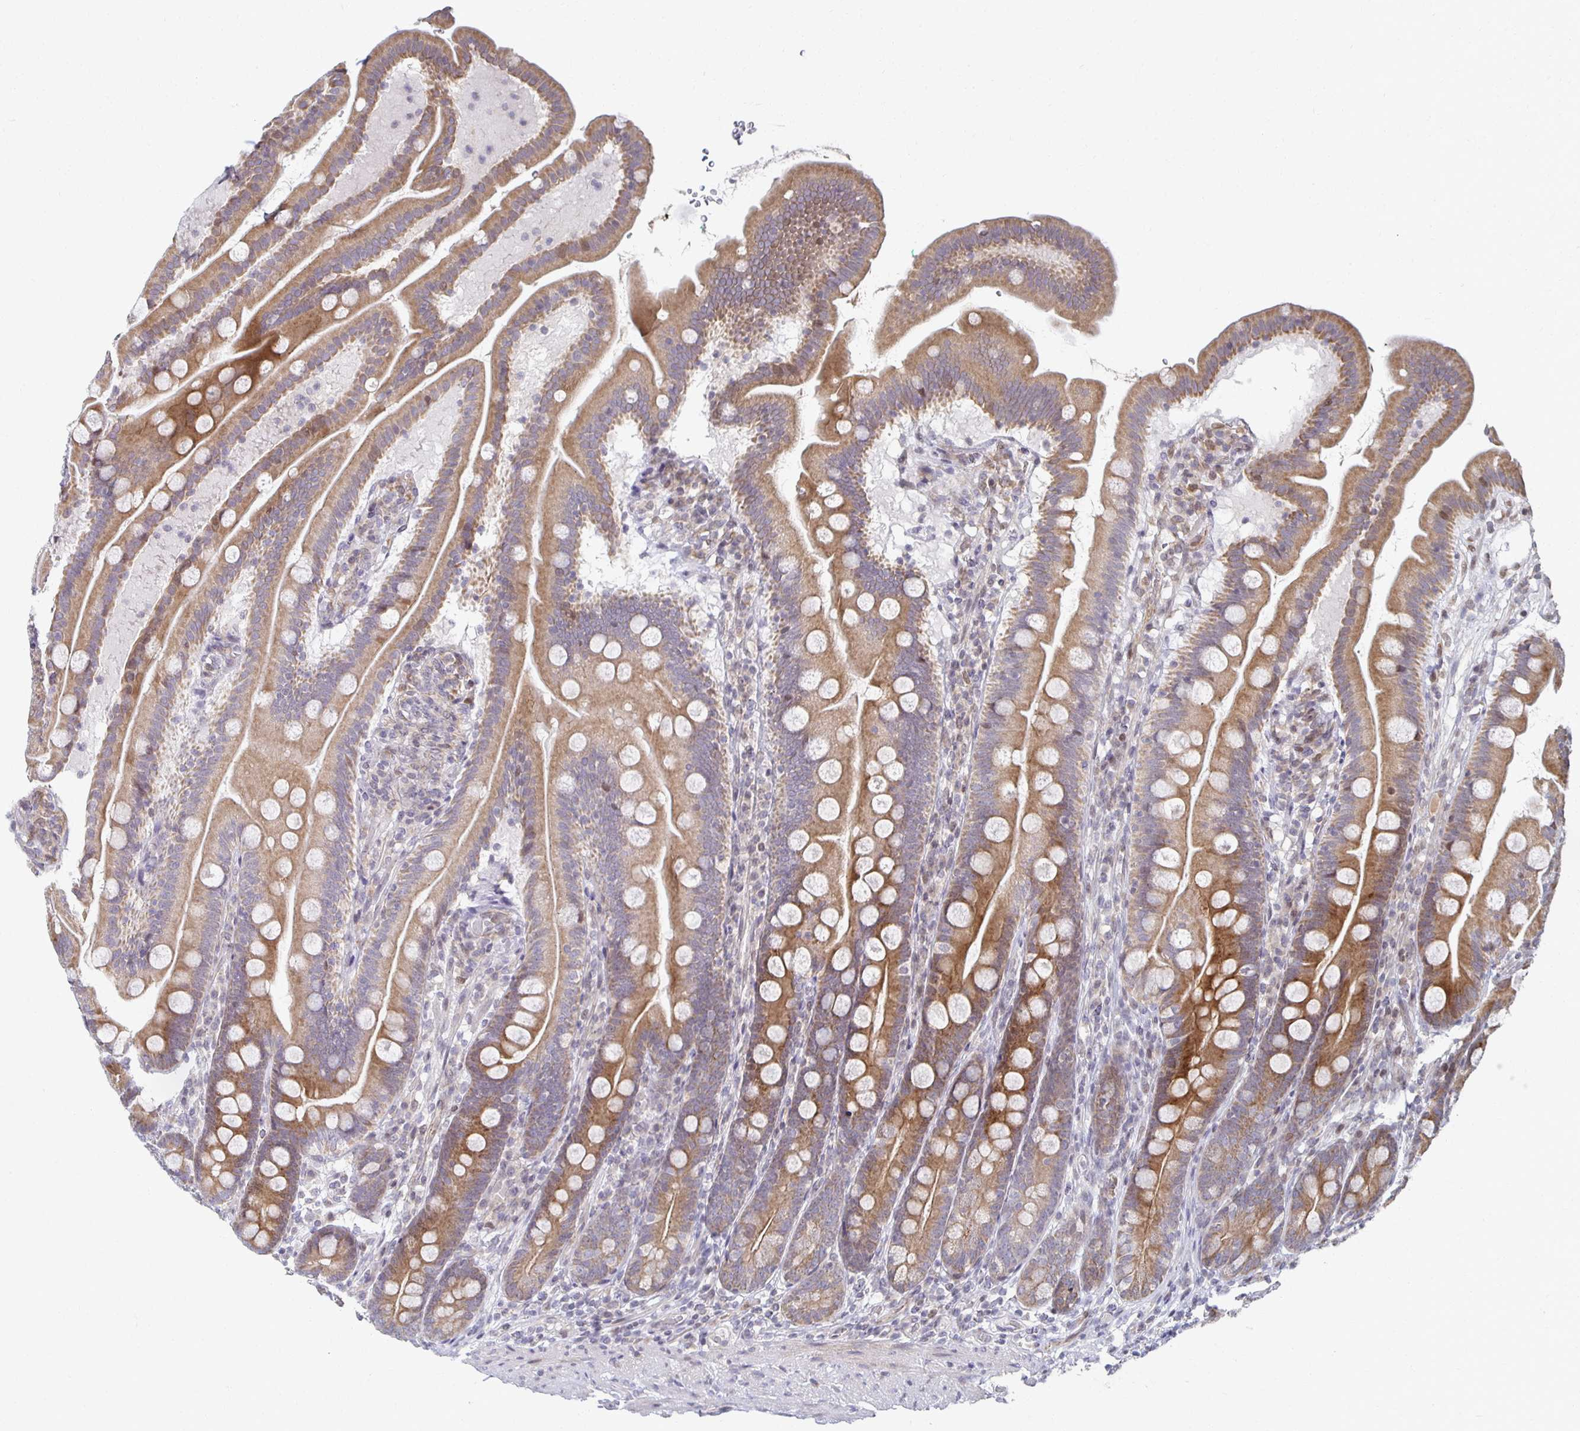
{"staining": {"intensity": "moderate", "quantity": ">75%", "location": "cytoplasmic/membranous"}, "tissue": "duodenum", "cell_type": "Glandular cells", "image_type": "normal", "snomed": [{"axis": "morphology", "description": "Normal tissue, NOS"}, {"axis": "topography", "description": "Duodenum"}], "caption": "DAB immunohistochemical staining of unremarkable duodenum exhibits moderate cytoplasmic/membranous protein expression in approximately >75% of glandular cells.", "gene": "HCFC1R1", "patient": {"sex": "female", "age": 67}}